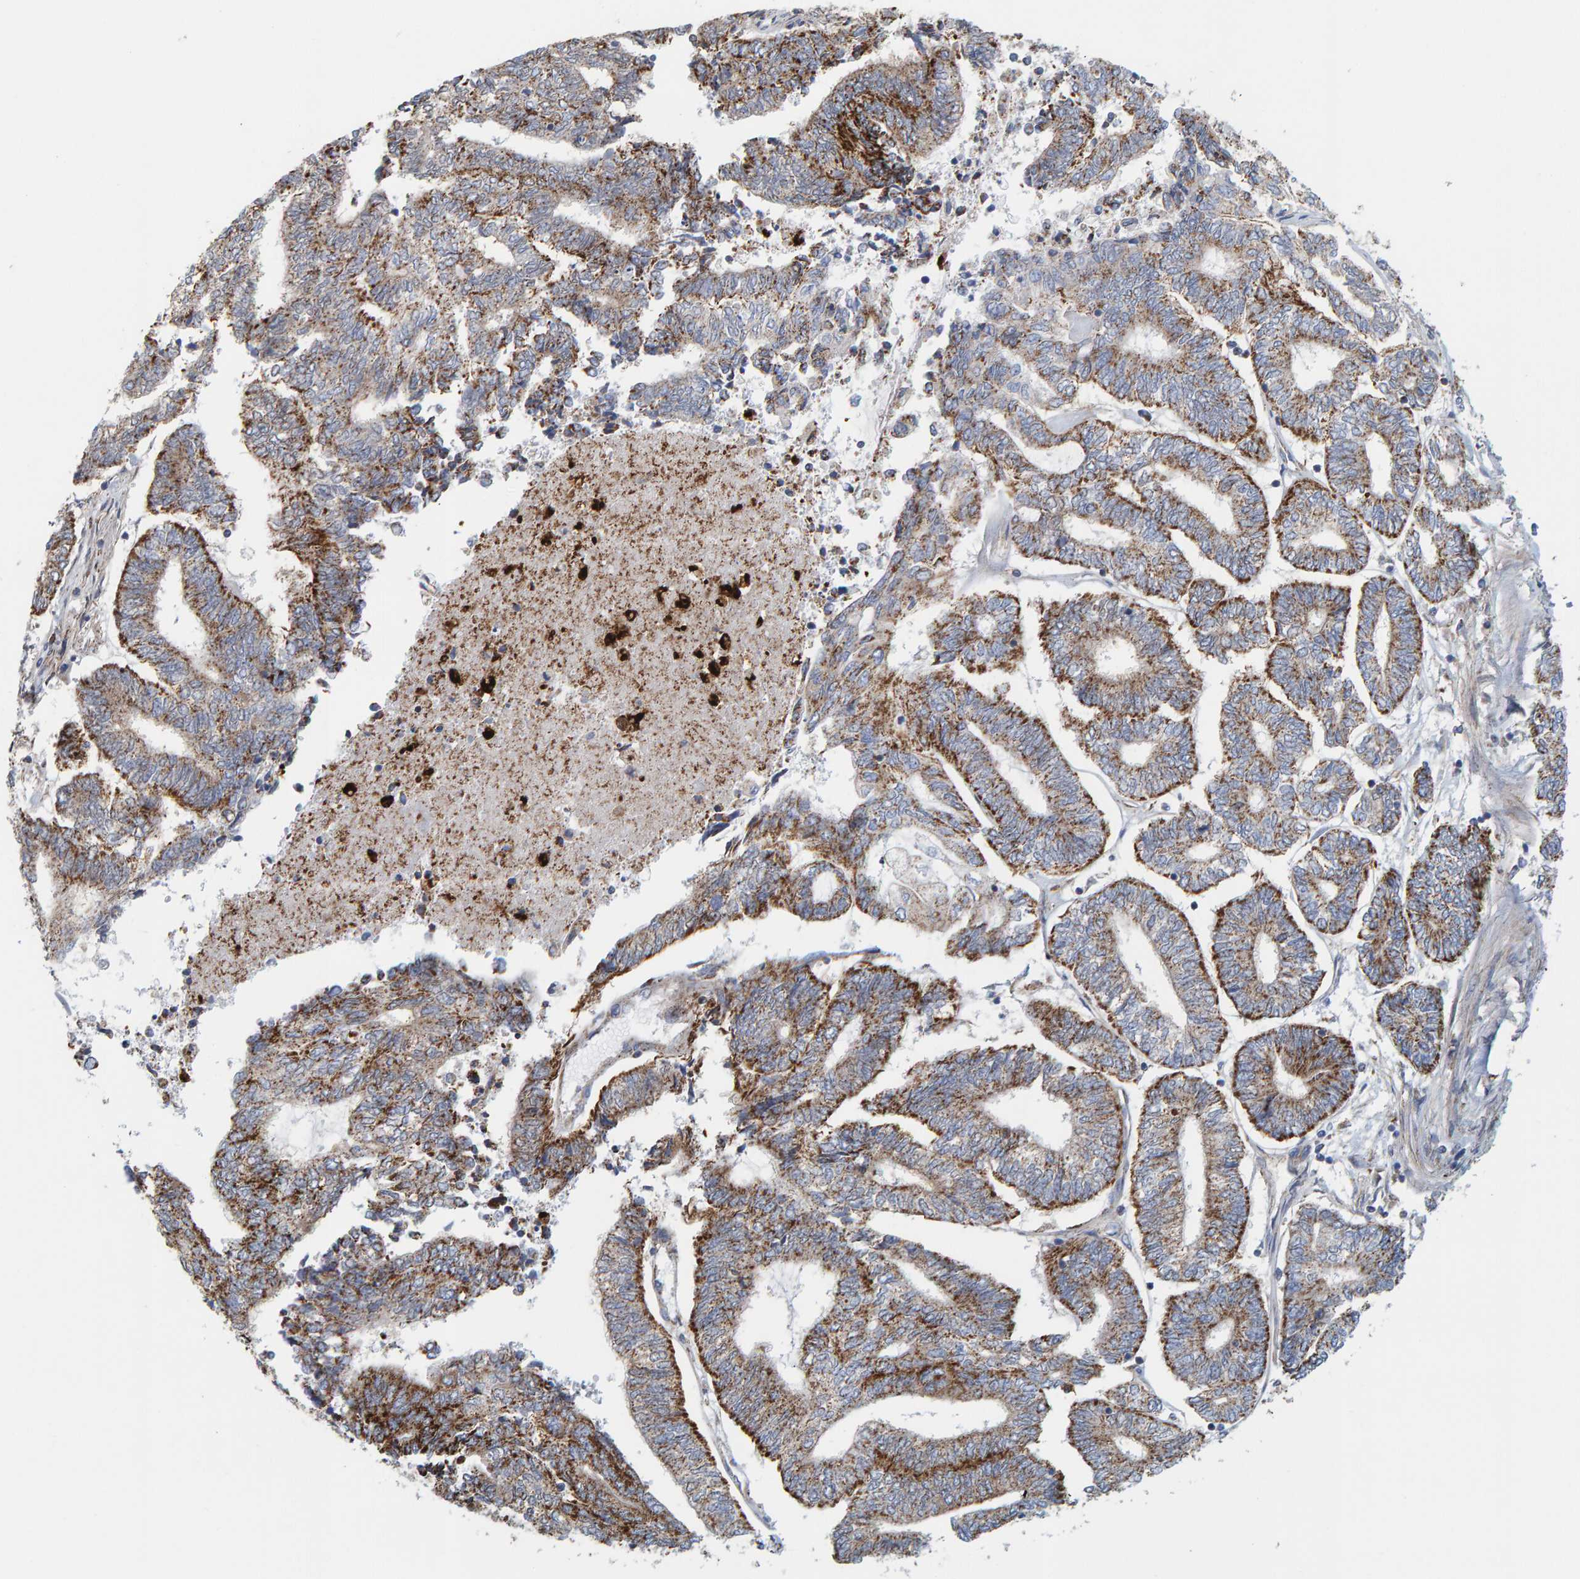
{"staining": {"intensity": "strong", "quantity": ">75%", "location": "cytoplasmic/membranous"}, "tissue": "endometrial cancer", "cell_type": "Tumor cells", "image_type": "cancer", "snomed": [{"axis": "morphology", "description": "Adenocarcinoma, NOS"}, {"axis": "topography", "description": "Uterus"}, {"axis": "topography", "description": "Endometrium"}], "caption": "This is an image of immunohistochemistry (IHC) staining of endometrial adenocarcinoma, which shows strong positivity in the cytoplasmic/membranous of tumor cells.", "gene": "B9D1", "patient": {"sex": "female", "age": 70}}